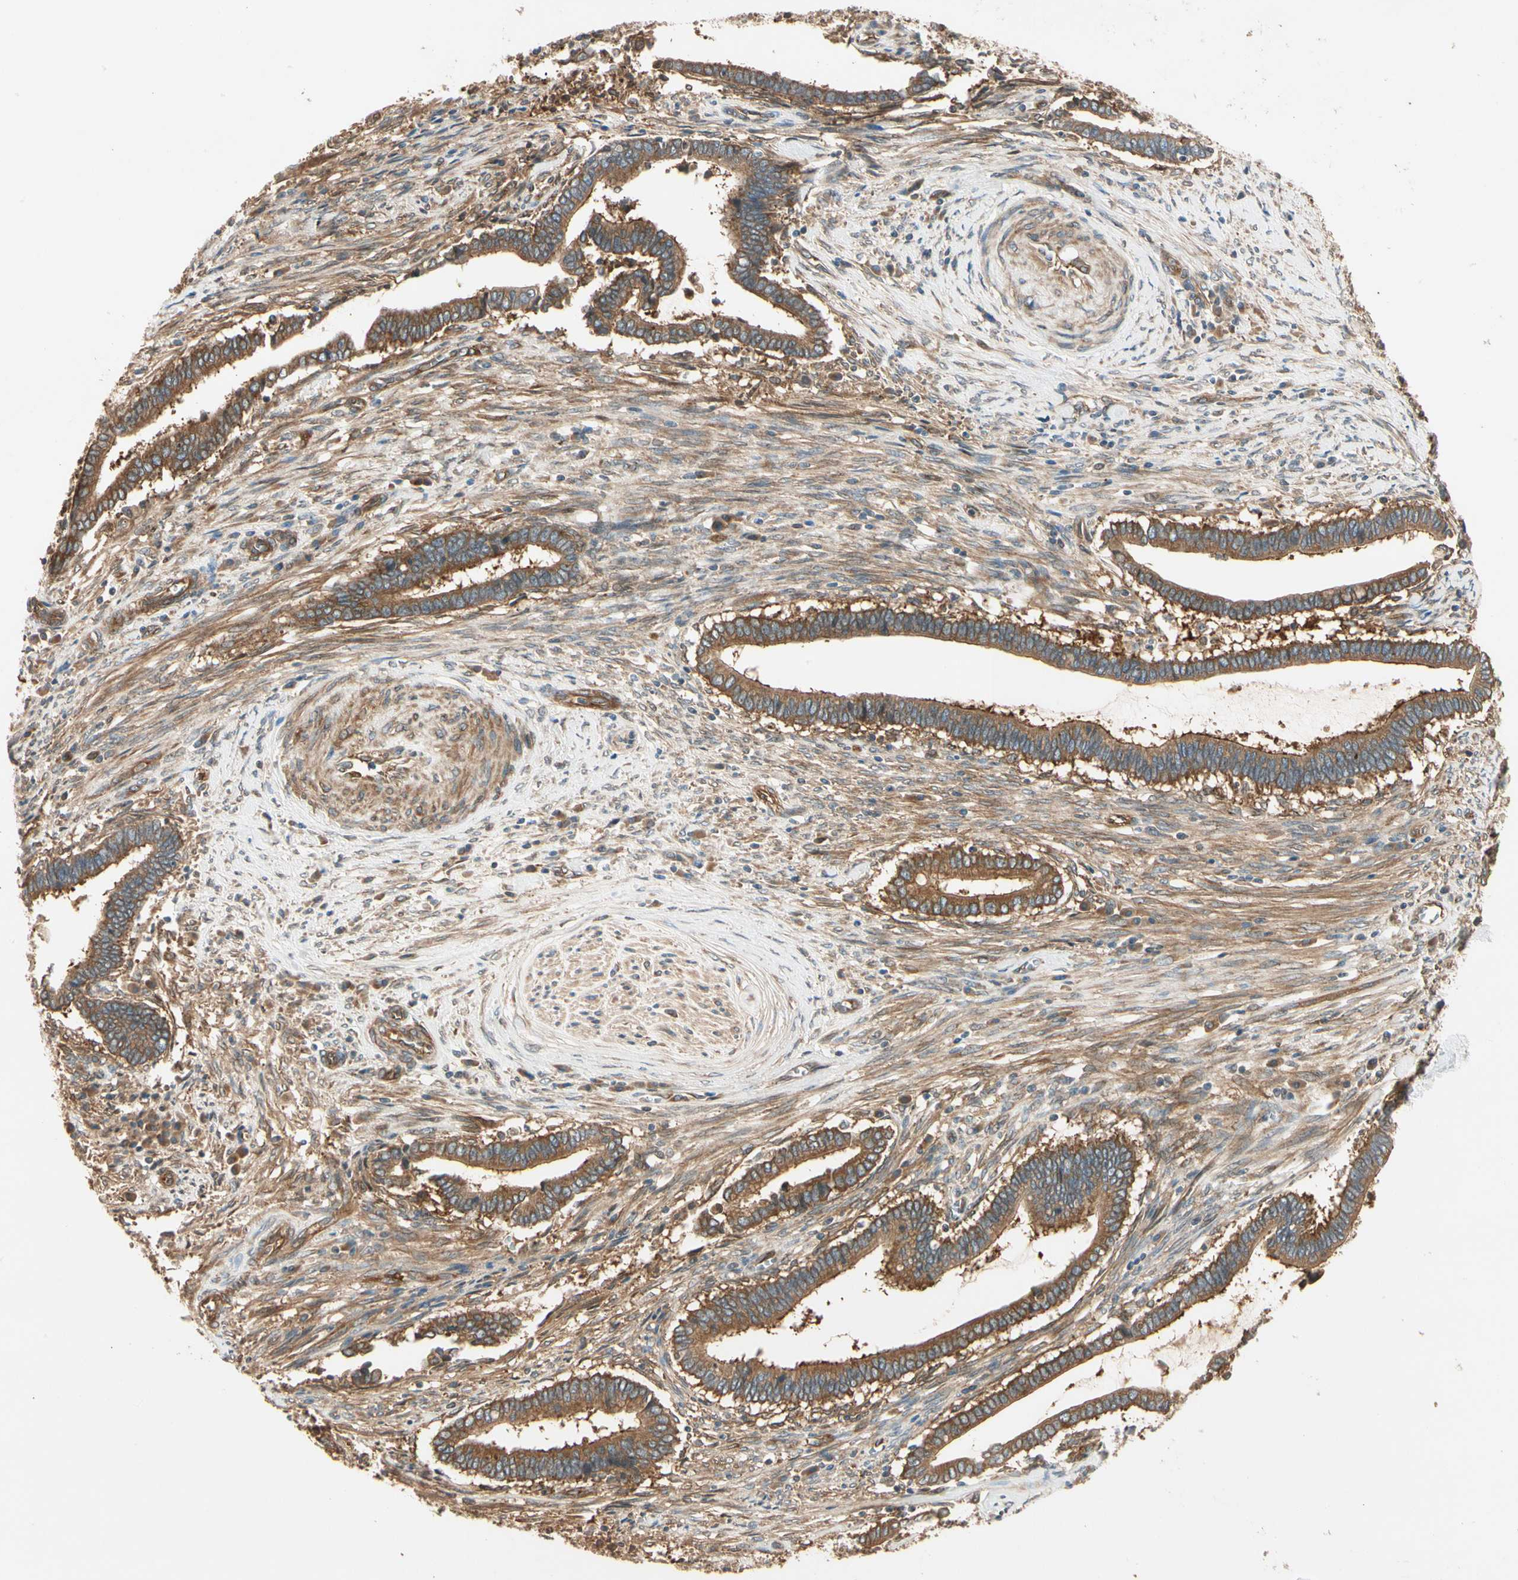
{"staining": {"intensity": "strong", "quantity": ">75%", "location": "cytoplasmic/membranous"}, "tissue": "cervical cancer", "cell_type": "Tumor cells", "image_type": "cancer", "snomed": [{"axis": "morphology", "description": "Adenocarcinoma, NOS"}, {"axis": "topography", "description": "Cervix"}], "caption": "Immunohistochemical staining of cervical adenocarcinoma displays high levels of strong cytoplasmic/membranous expression in approximately >75% of tumor cells.", "gene": "ROCK2", "patient": {"sex": "female", "age": 44}}